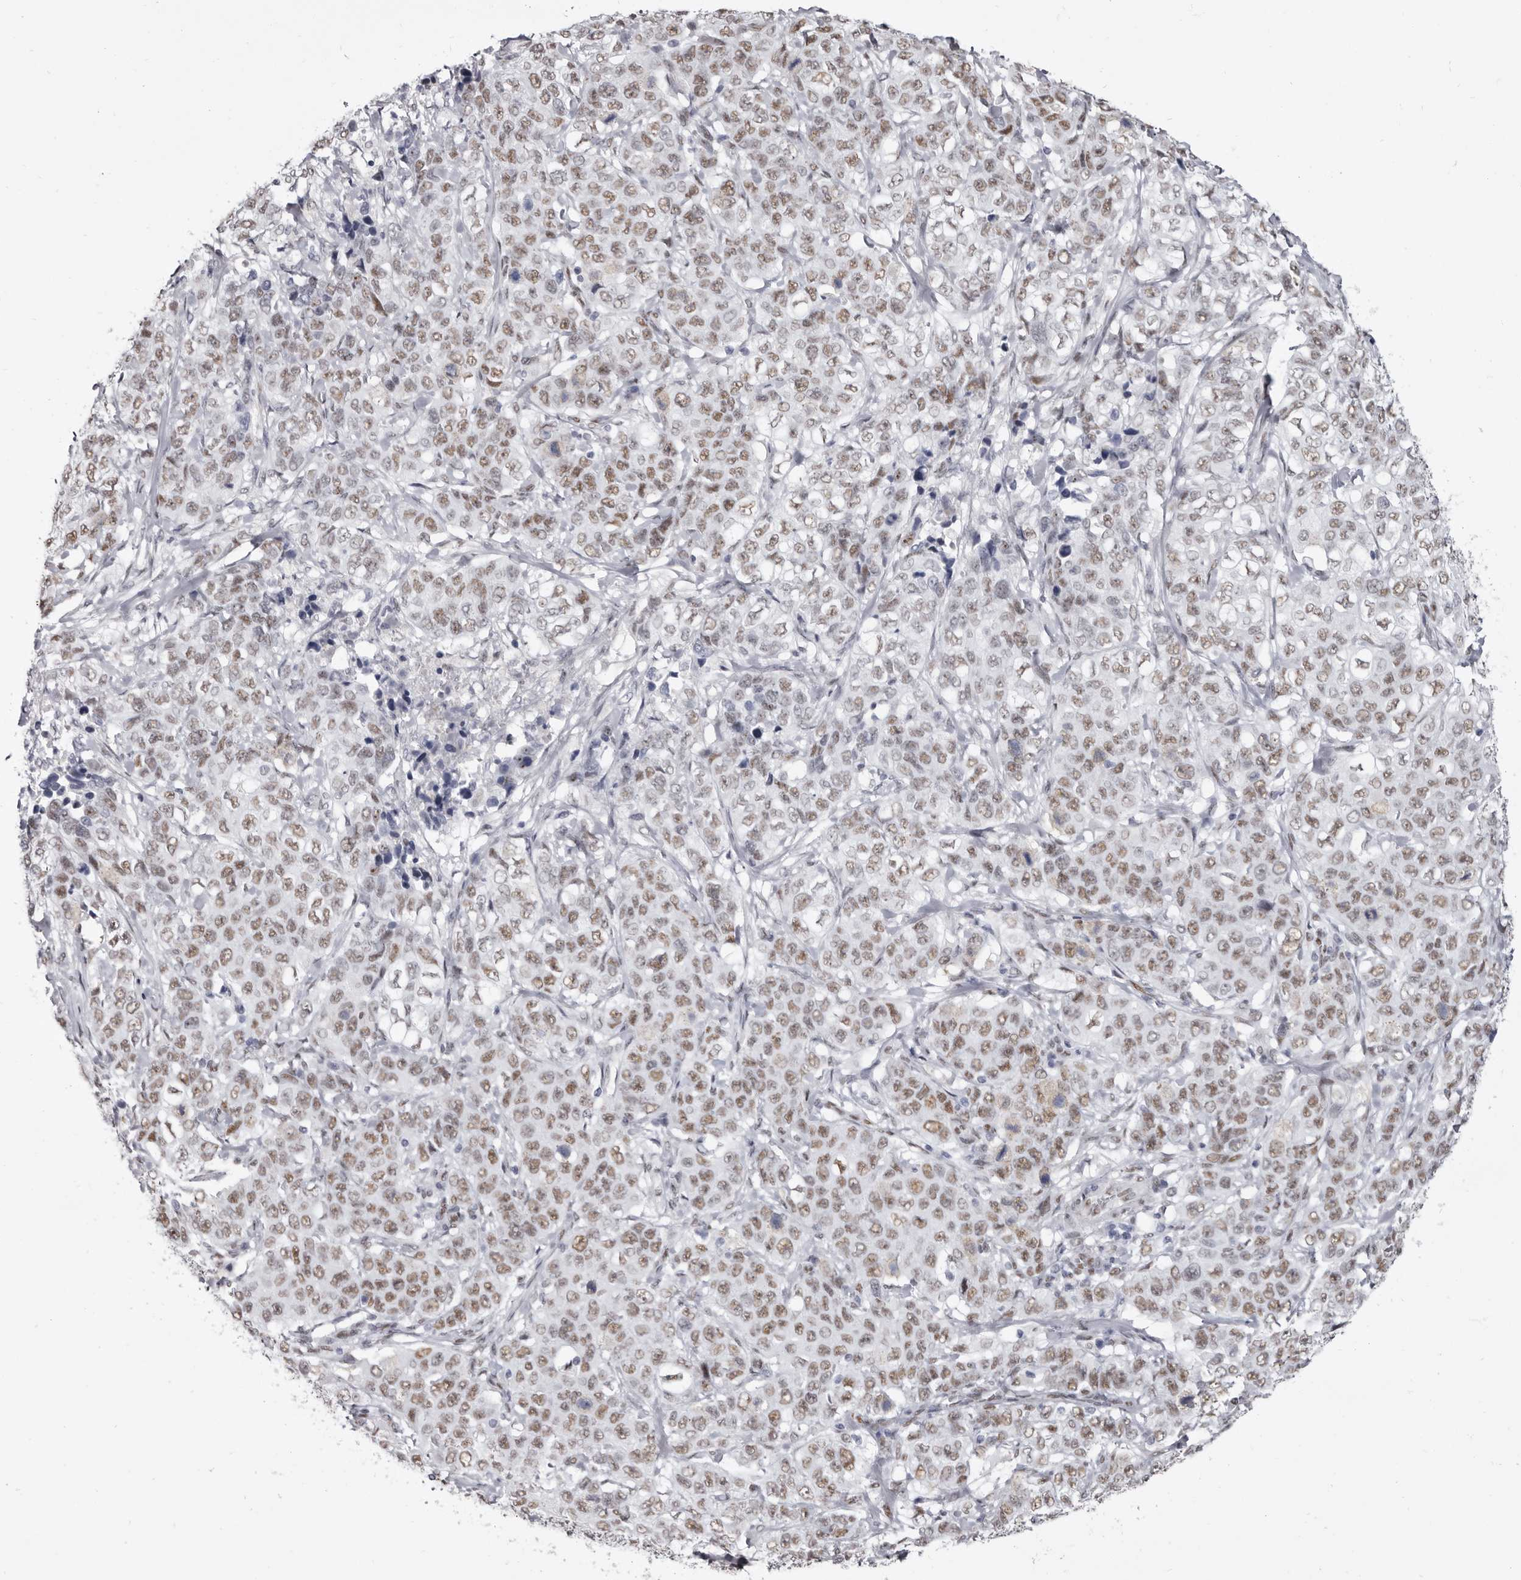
{"staining": {"intensity": "moderate", "quantity": ">75%", "location": "nuclear"}, "tissue": "stomach cancer", "cell_type": "Tumor cells", "image_type": "cancer", "snomed": [{"axis": "morphology", "description": "Adenocarcinoma, NOS"}, {"axis": "topography", "description": "Stomach"}], "caption": "A micrograph showing moderate nuclear staining in approximately >75% of tumor cells in stomach adenocarcinoma, as visualized by brown immunohistochemical staining.", "gene": "ZNF326", "patient": {"sex": "male", "age": 48}}